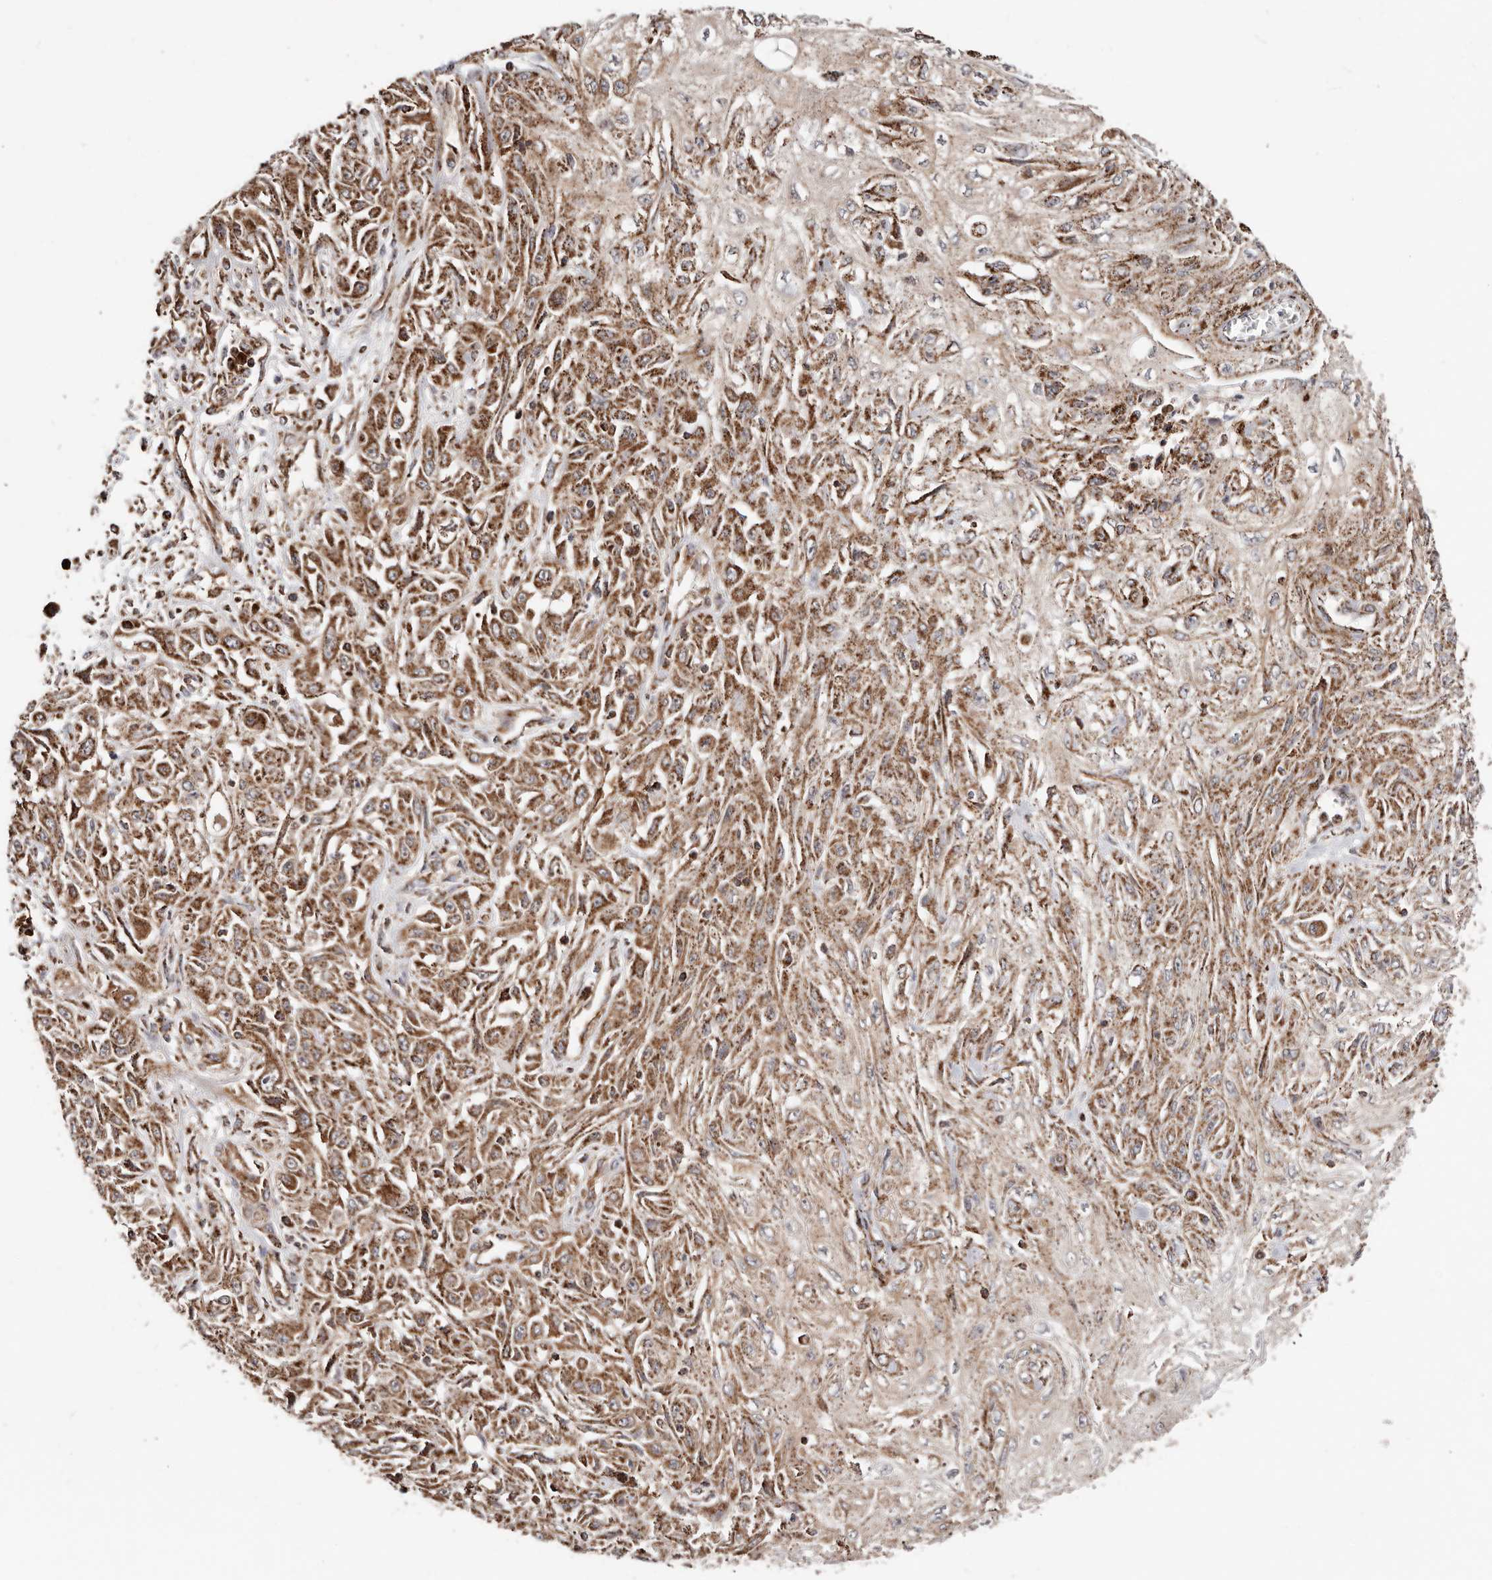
{"staining": {"intensity": "moderate", "quantity": ">75%", "location": "cytoplasmic/membranous"}, "tissue": "skin cancer", "cell_type": "Tumor cells", "image_type": "cancer", "snomed": [{"axis": "morphology", "description": "Squamous cell carcinoma, NOS"}, {"axis": "morphology", "description": "Squamous cell carcinoma, metastatic, NOS"}, {"axis": "topography", "description": "Skin"}, {"axis": "topography", "description": "Lymph node"}], "caption": "About >75% of tumor cells in human skin cancer display moderate cytoplasmic/membranous protein positivity as visualized by brown immunohistochemical staining.", "gene": "PRKACB", "patient": {"sex": "male", "age": 75}}